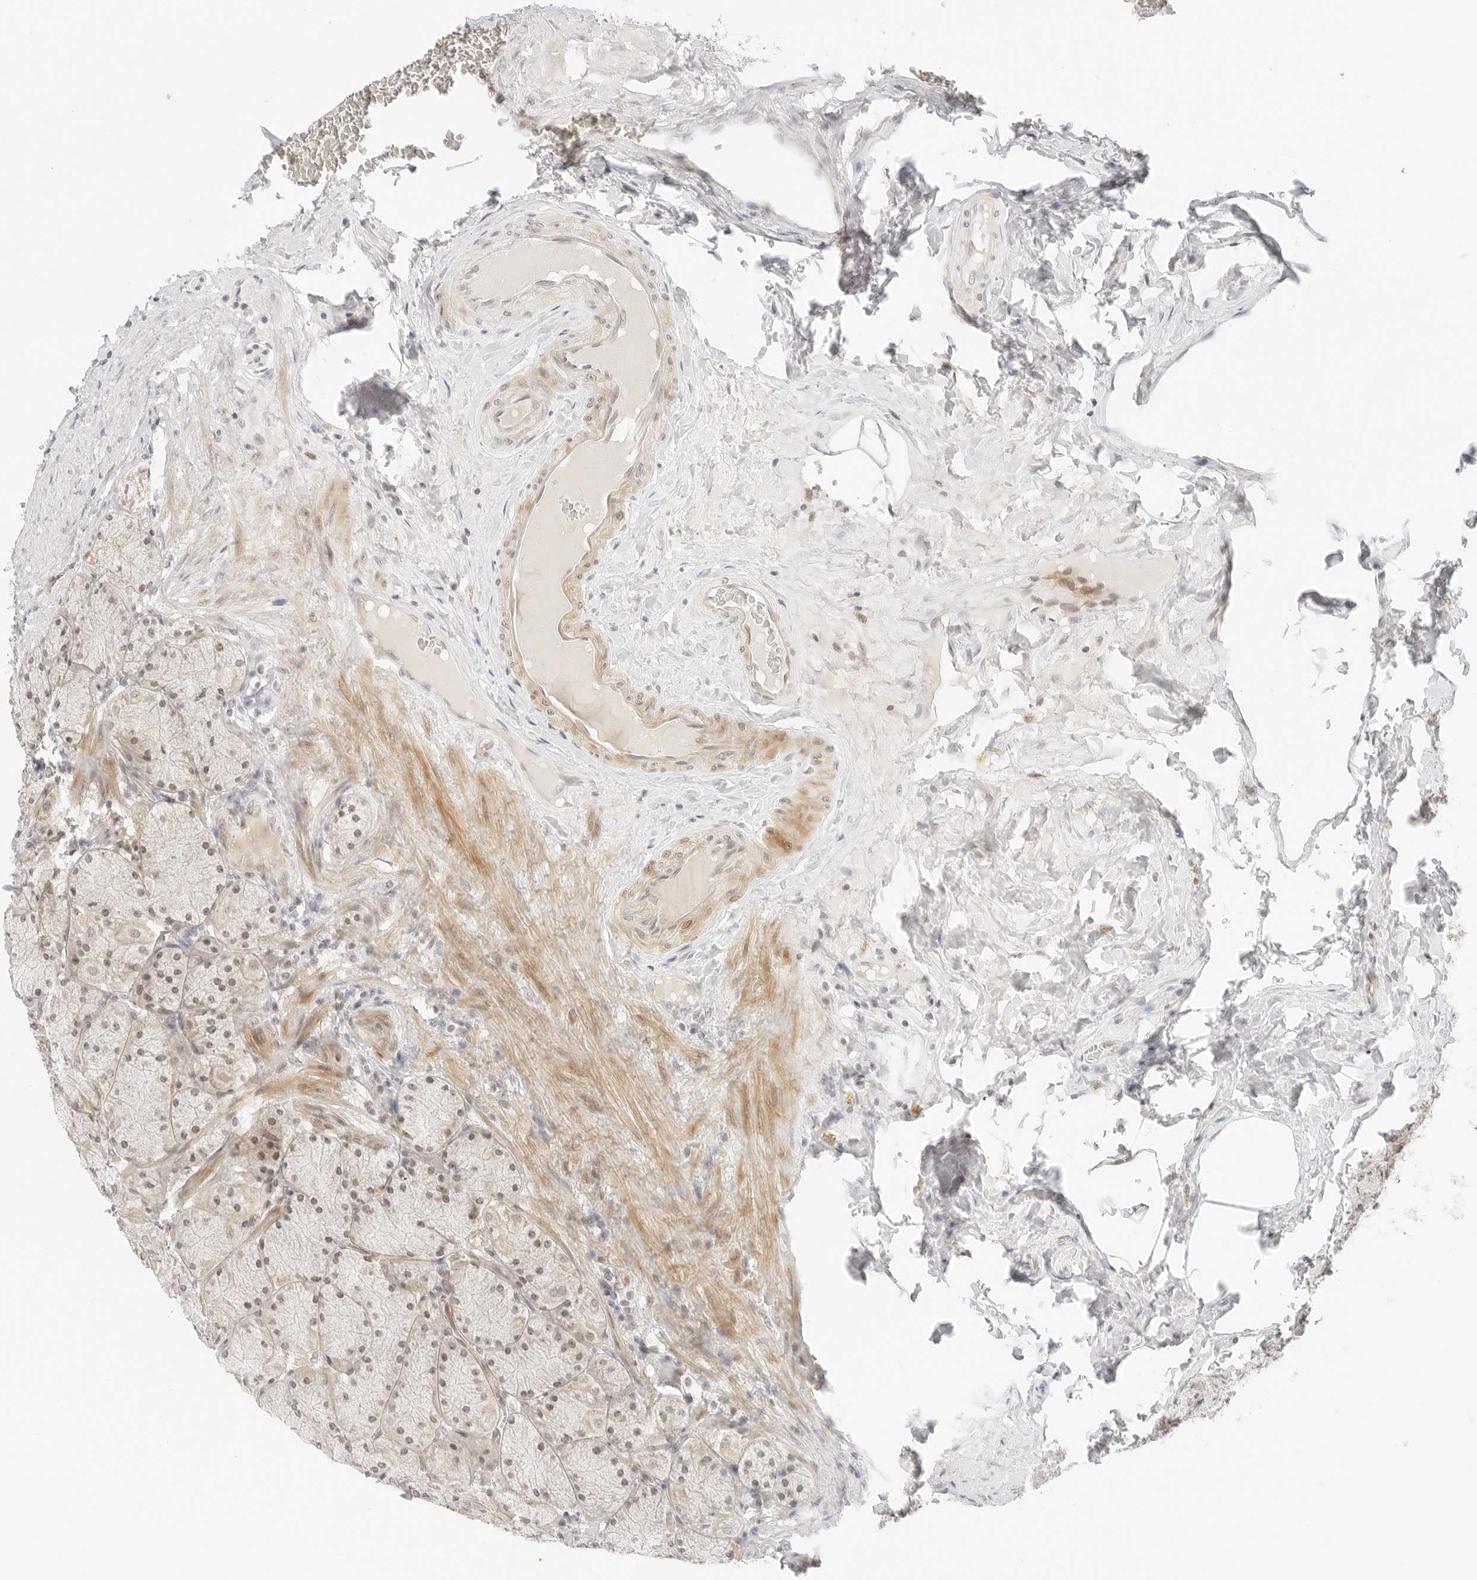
{"staining": {"intensity": "moderate", "quantity": ">75%", "location": "cytoplasmic/membranous,nuclear"}, "tissue": "stomach", "cell_type": "Glandular cells", "image_type": "normal", "snomed": [{"axis": "morphology", "description": "Normal tissue, NOS"}, {"axis": "topography", "description": "Stomach, upper"}], "caption": "DAB immunohistochemical staining of unremarkable stomach reveals moderate cytoplasmic/membranous,nuclear protein staining in about >75% of glandular cells.", "gene": "NEO1", "patient": {"sex": "female", "age": 56}}